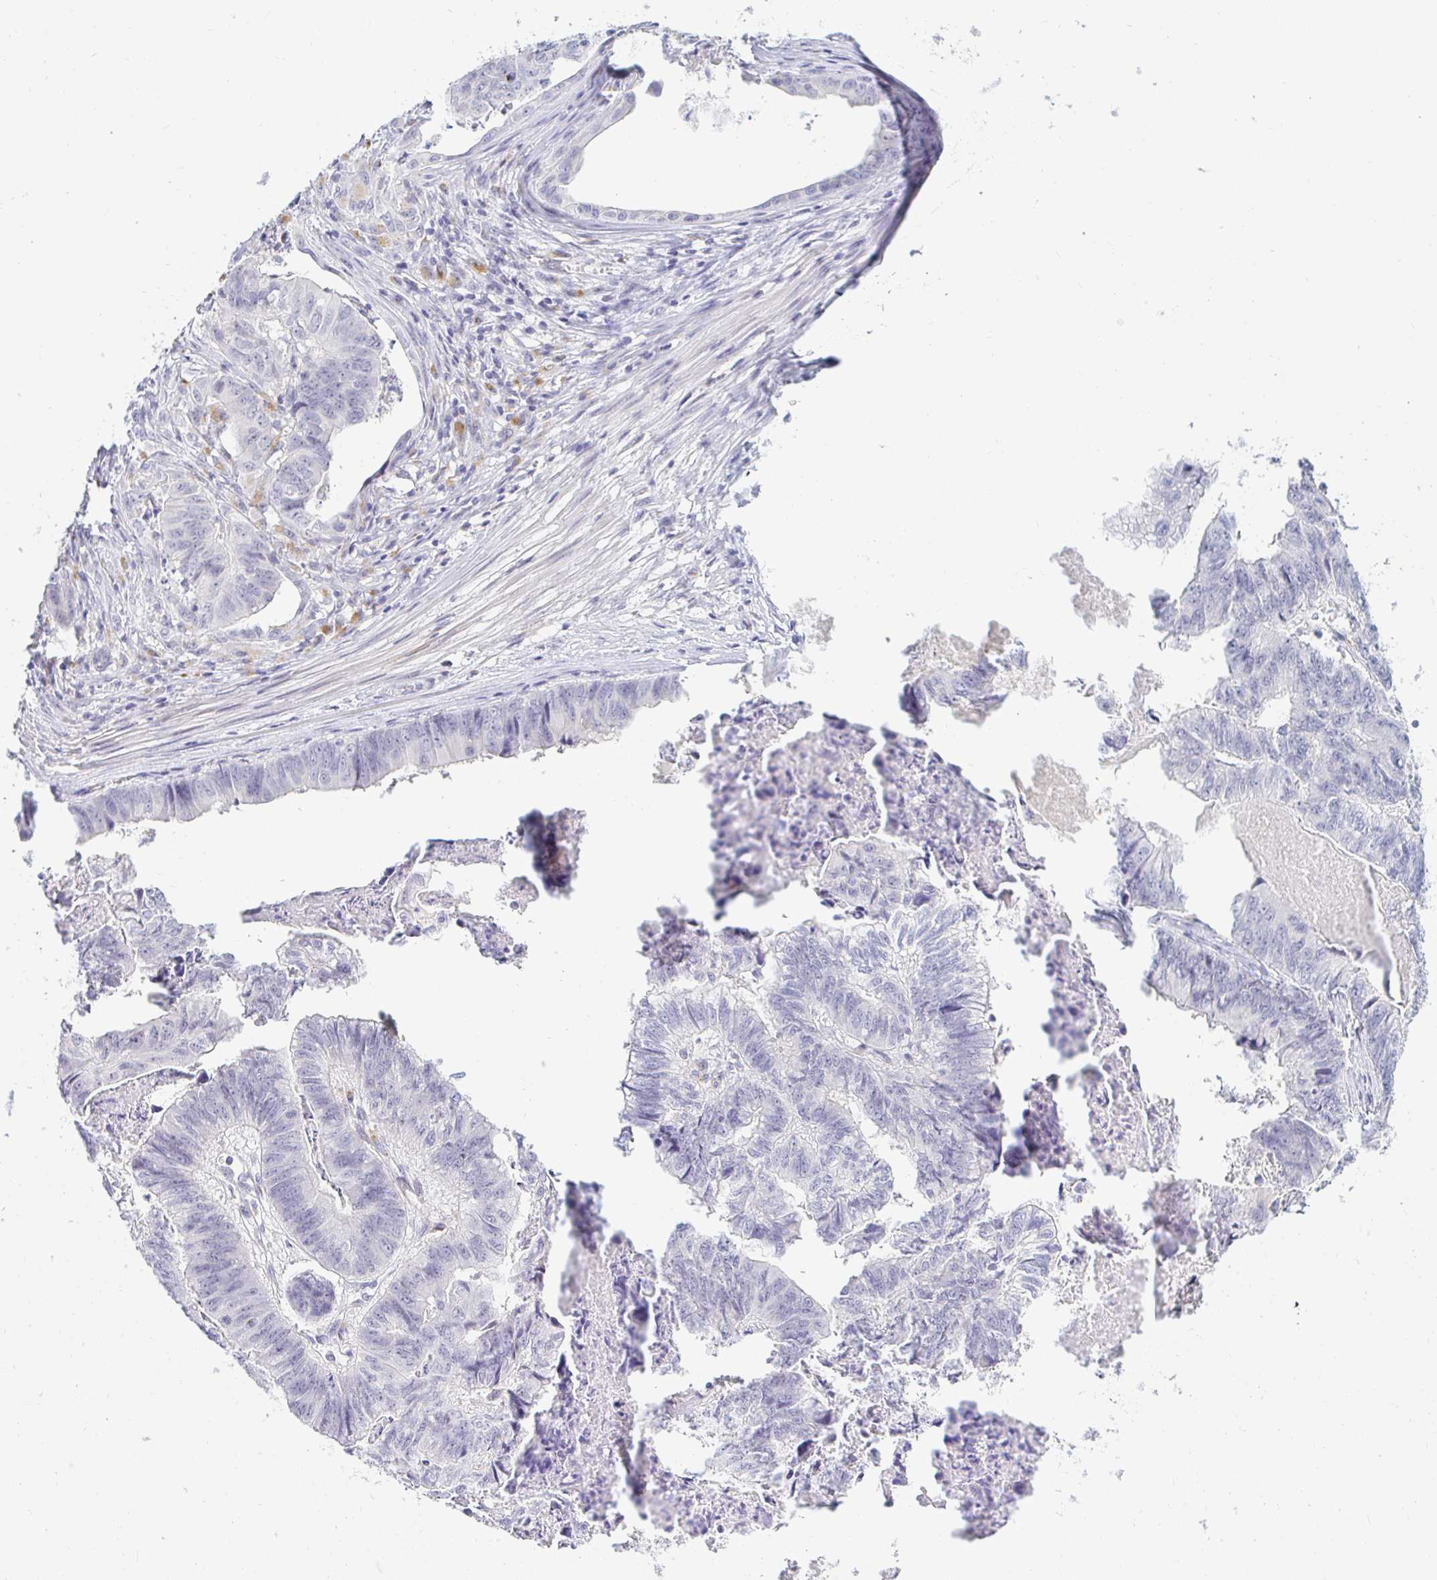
{"staining": {"intensity": "negative", "quantity": "none", "location": "none"}, "tissue": "stomach cancer", "cell_type": "Tumor cells", "image_type": "cancer", "snomed": [{"axis": "morphology", "description": "Adenocarcinoma, NOS"}, {"axis": "topography", "description": "Stomach, lower"}], "caption": "IHC image of stomach adenocarcinoma stained for a protein (brown), which displays no positivity in tumor cells.", "gene": "OR51D1", "patient": {"sex": "male", "age": 77}}